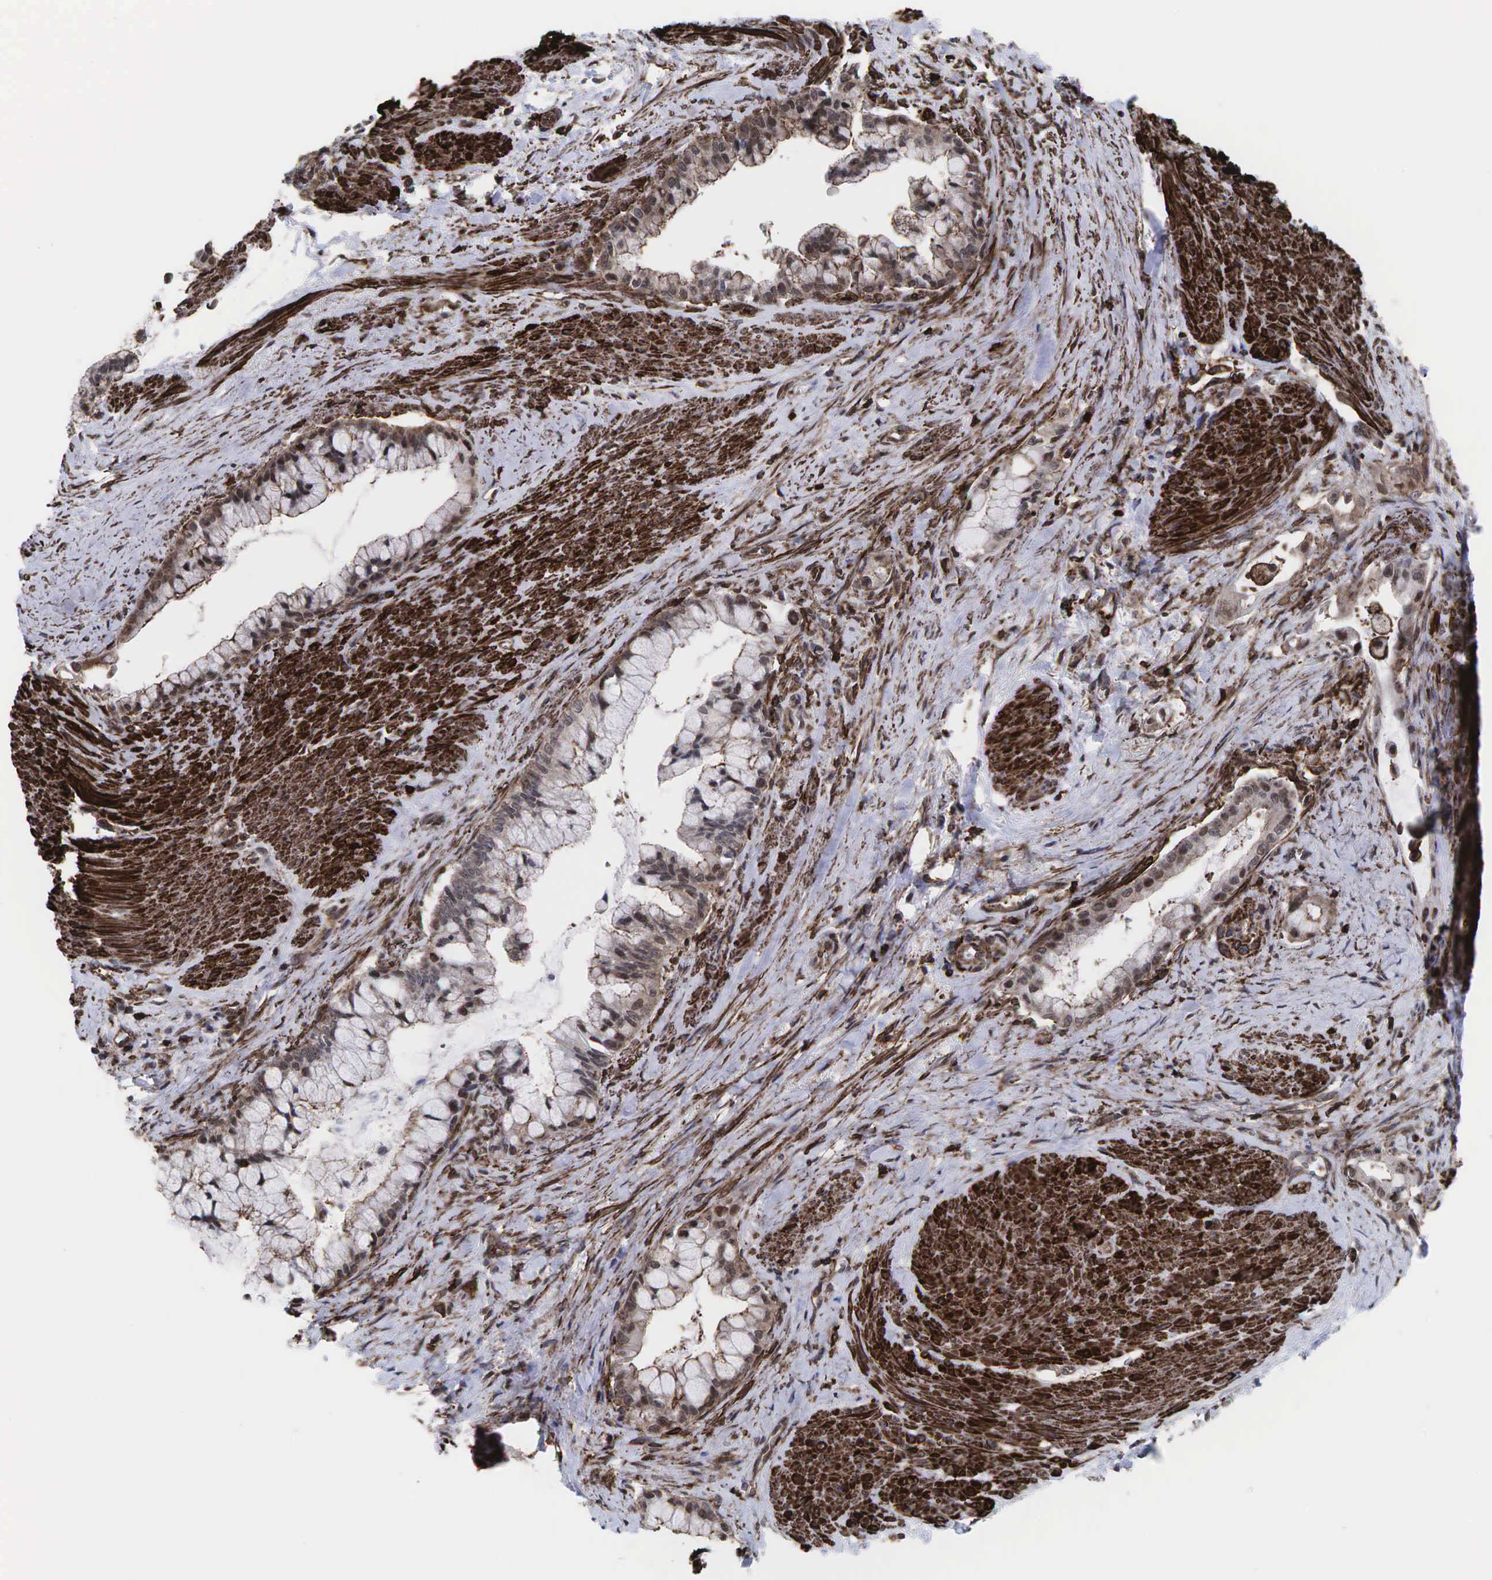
{"staining": {"intensity": "weak", "quantity": ">75%", "location": "cytoplasmic/membranous"}, "tissue": "pancreatic cancer", "cell_type": "Tumor cells", "image_type": "cancer", "snomed": [{"axis": "morphology", "description": "Adenocarcinoma, NOS"}, {"axis": "topography", "description": "Pancreas"}], "caption": "Immunohistochemical staining of pancreatic adenocarcinoma displays low levels of weak cytoplasmic/membranous protein staining in about >75% of tumor cells.", "gene": "GPRASP1", "patient": {"sex": "male", "age": 59}}